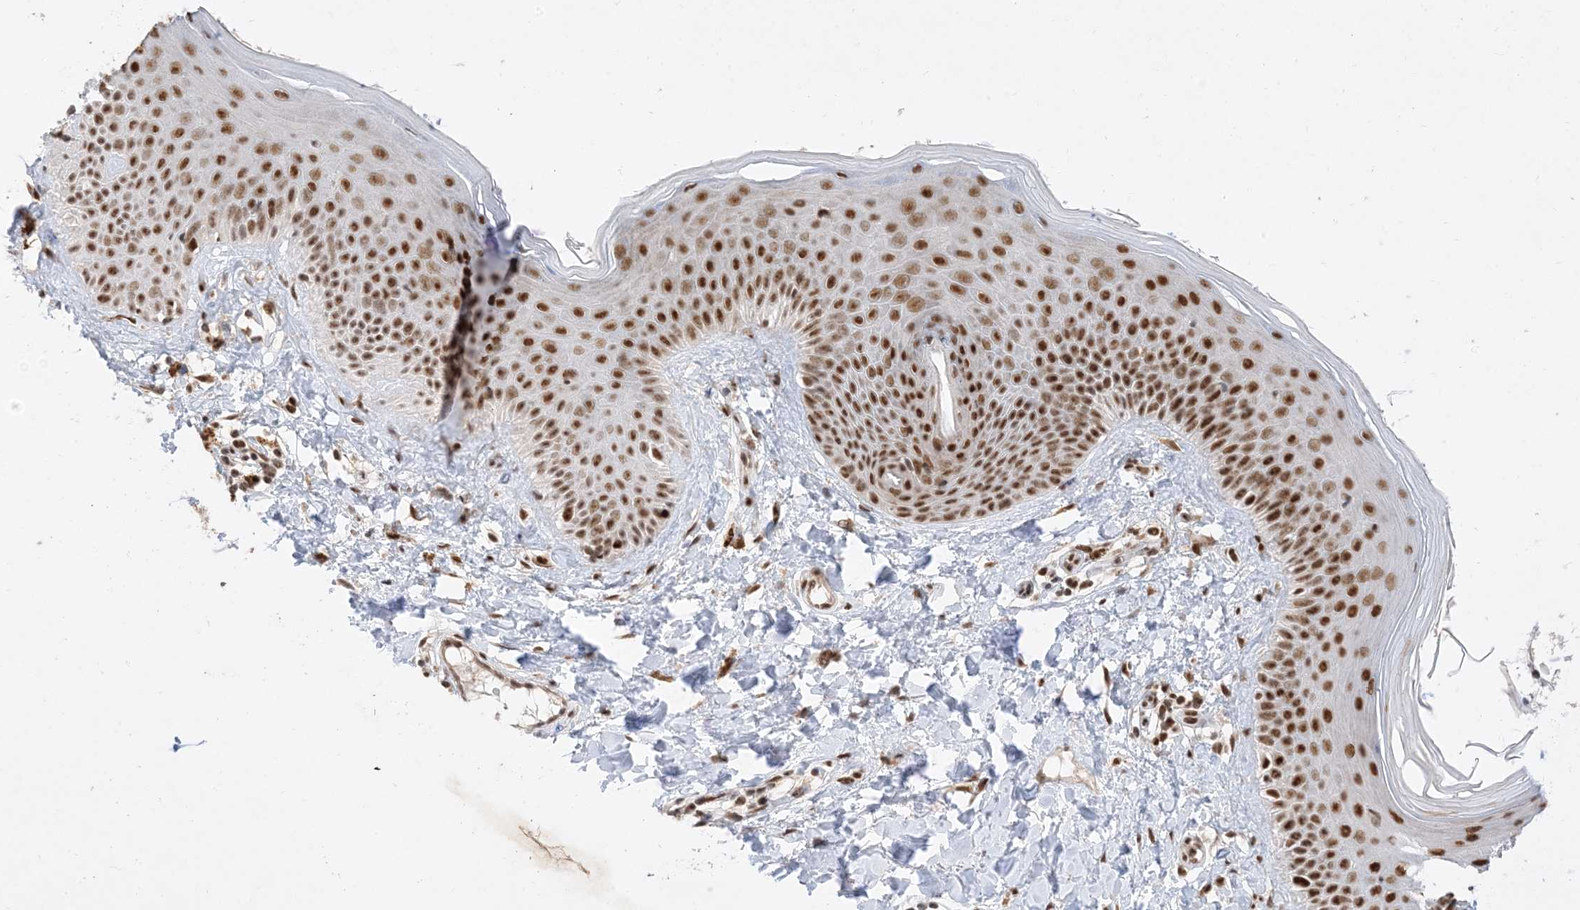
{"staining": {"intensity": "moderate", "quantity": ">75%", "location": "nuclear"}, "tissue": "skin", "cell_type": "Fibroblasts", "image_type": "normal", "snomed": [{"axis": "morphology", "description": "Normal tissue, NOS"}, {"axis": "topography", "description": "Skin"}], "caption": "Fibroblasts exhibit moderate nuclear positivity in about >75% of cells in normal skin. Using DAB (brown) and hematoxylin (blue) stains, captured at high magnification using brightfield microscopy.", "gene": "SF3A3", "patient": {"sex": "male", "age": 52}}